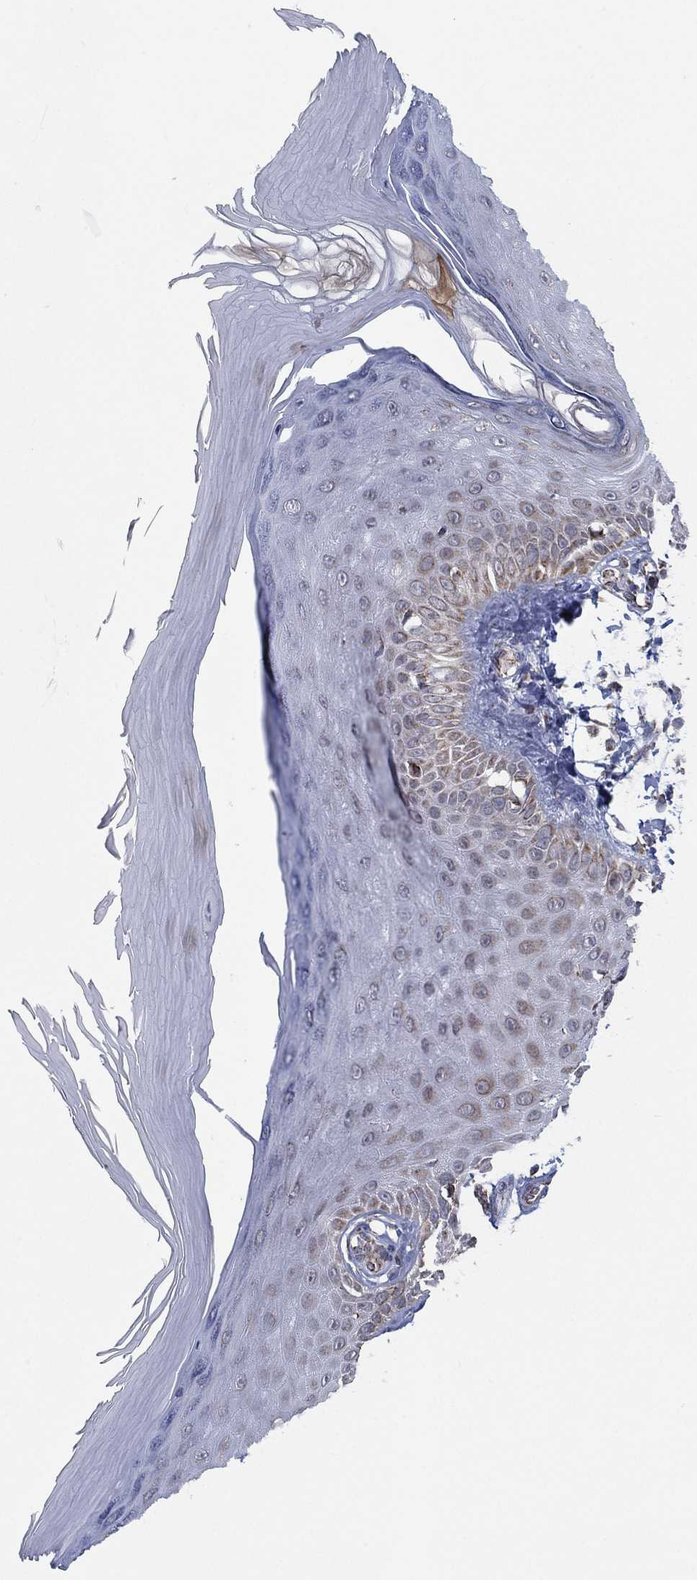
{"staining": {"intensity": "negative", "quantity": "none", "location": "none"}, "tissue": "skin", "cell_type": "Fibroblasts", "image_type": "normal", "snomed": [{"axis": "morphology", "description": "Normal tissue, NOS"}, {"axis": "morphology", "description": "Inflammation, NOS"}, {"axis": "morphology", "description": "Fibrosis, NOS"}, {"axis": "topography", "description": "Skin"}], "caption": "A high-resolution histopathology image shows immunohistochemistry staining of benign skin, which demonstrates no significant expression in fibroblasts. (Brightfield microscopy of DAB IHC at high magnification).", "gene": "PSMG4", "patient": {"sex": "male", "age": 71}}